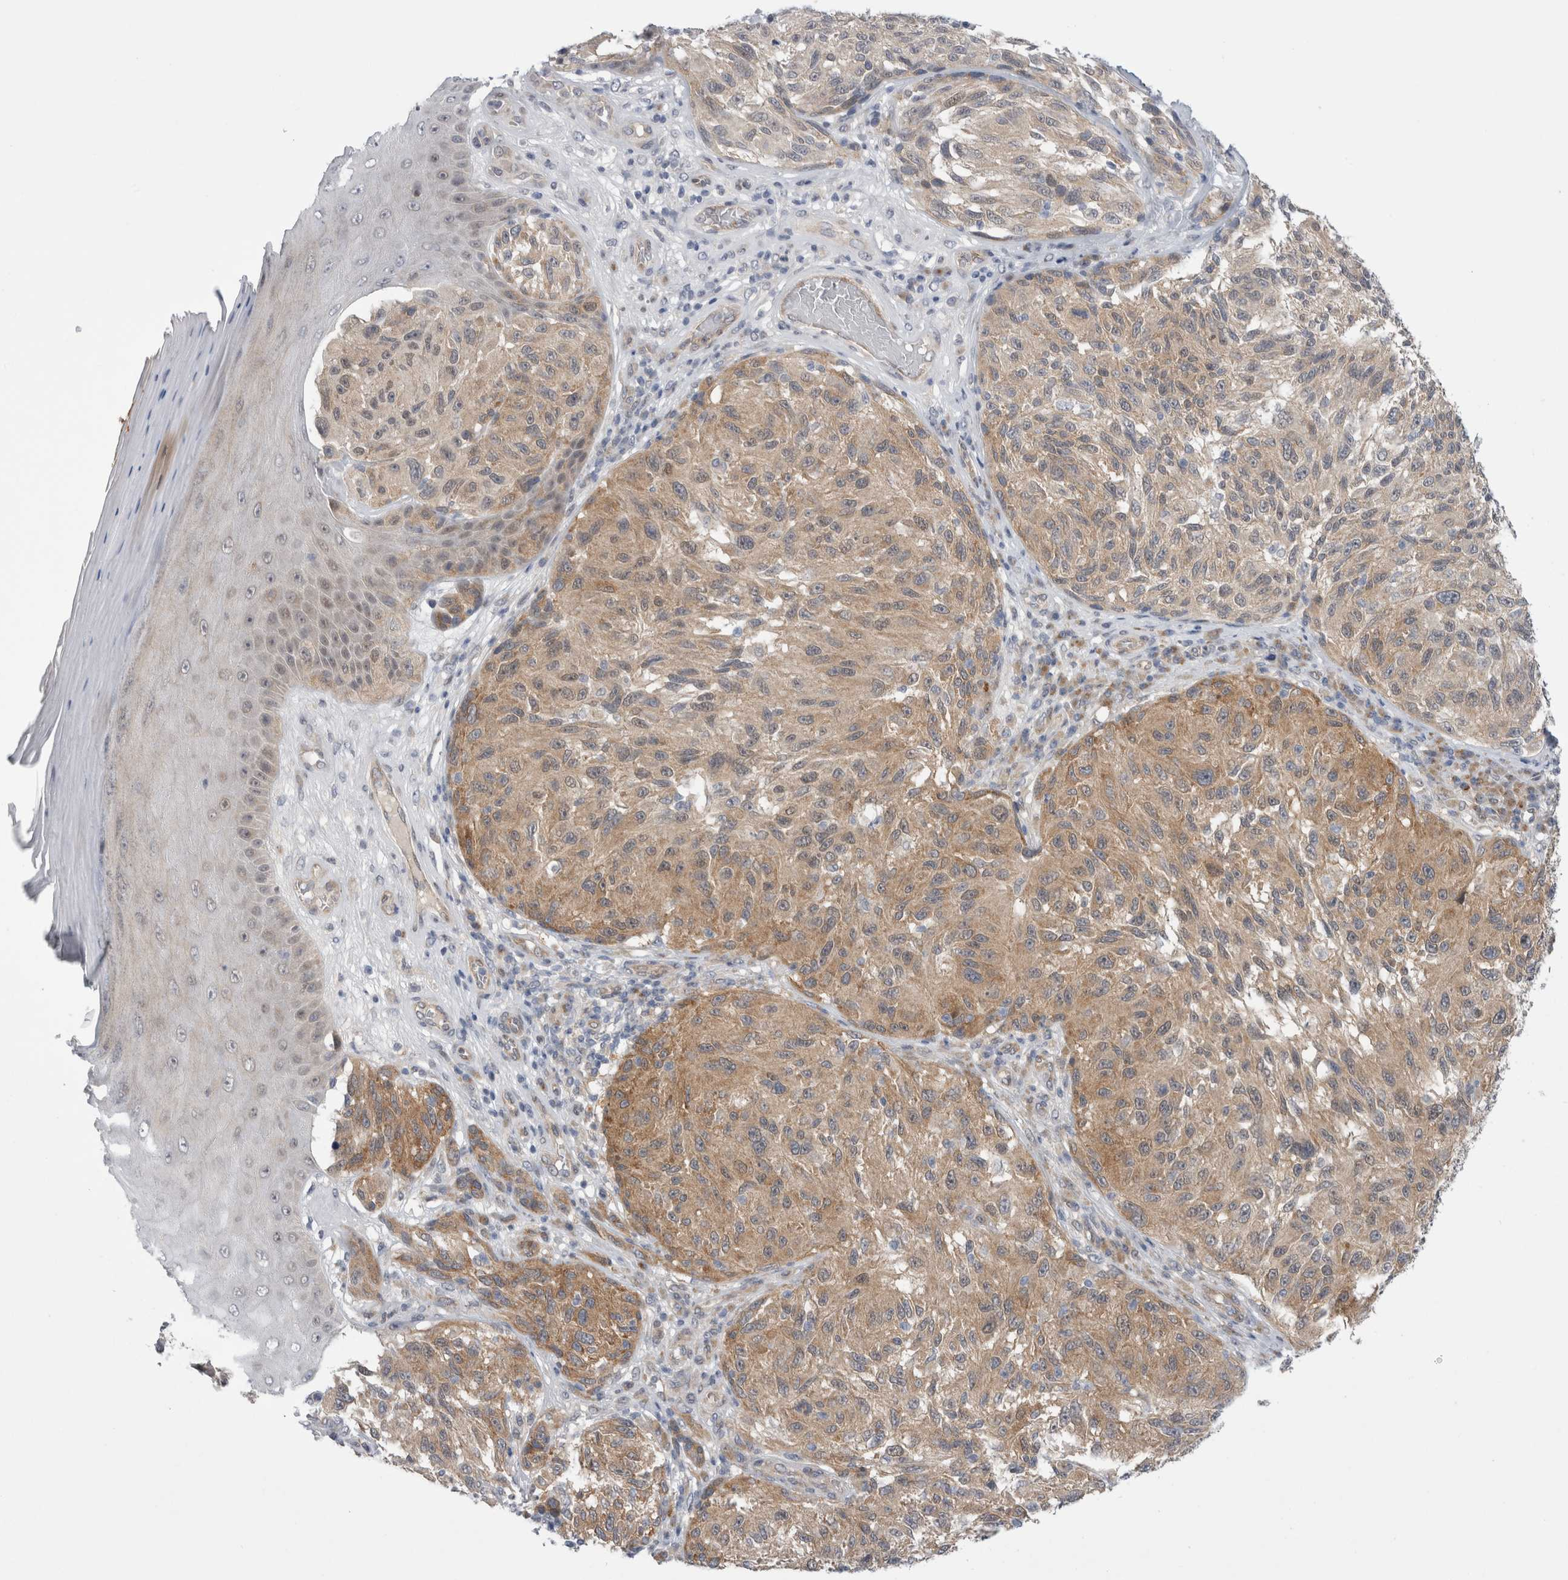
{"staining": {"intensity": "moderate", "quantity": ">75%", "location": "cytoplasmic/membranous"}, "tissue": "melanoma", "cell_type": "Tumor cells", "image_type": "cancer", "snomed": [{"axis": "morphology", "description": "Malignant melanoma, NOS"}, {"axis": "topography", "description": "Skin"}], "caption": "Malignant melanoma was stained to show a protein in brown. There is medium levels of moderate cytoplasmic/membranous staining in approximately >75% of tumor cells.", "gene": "TAFA5", "patient": {"sex": "female", "age": 73}}